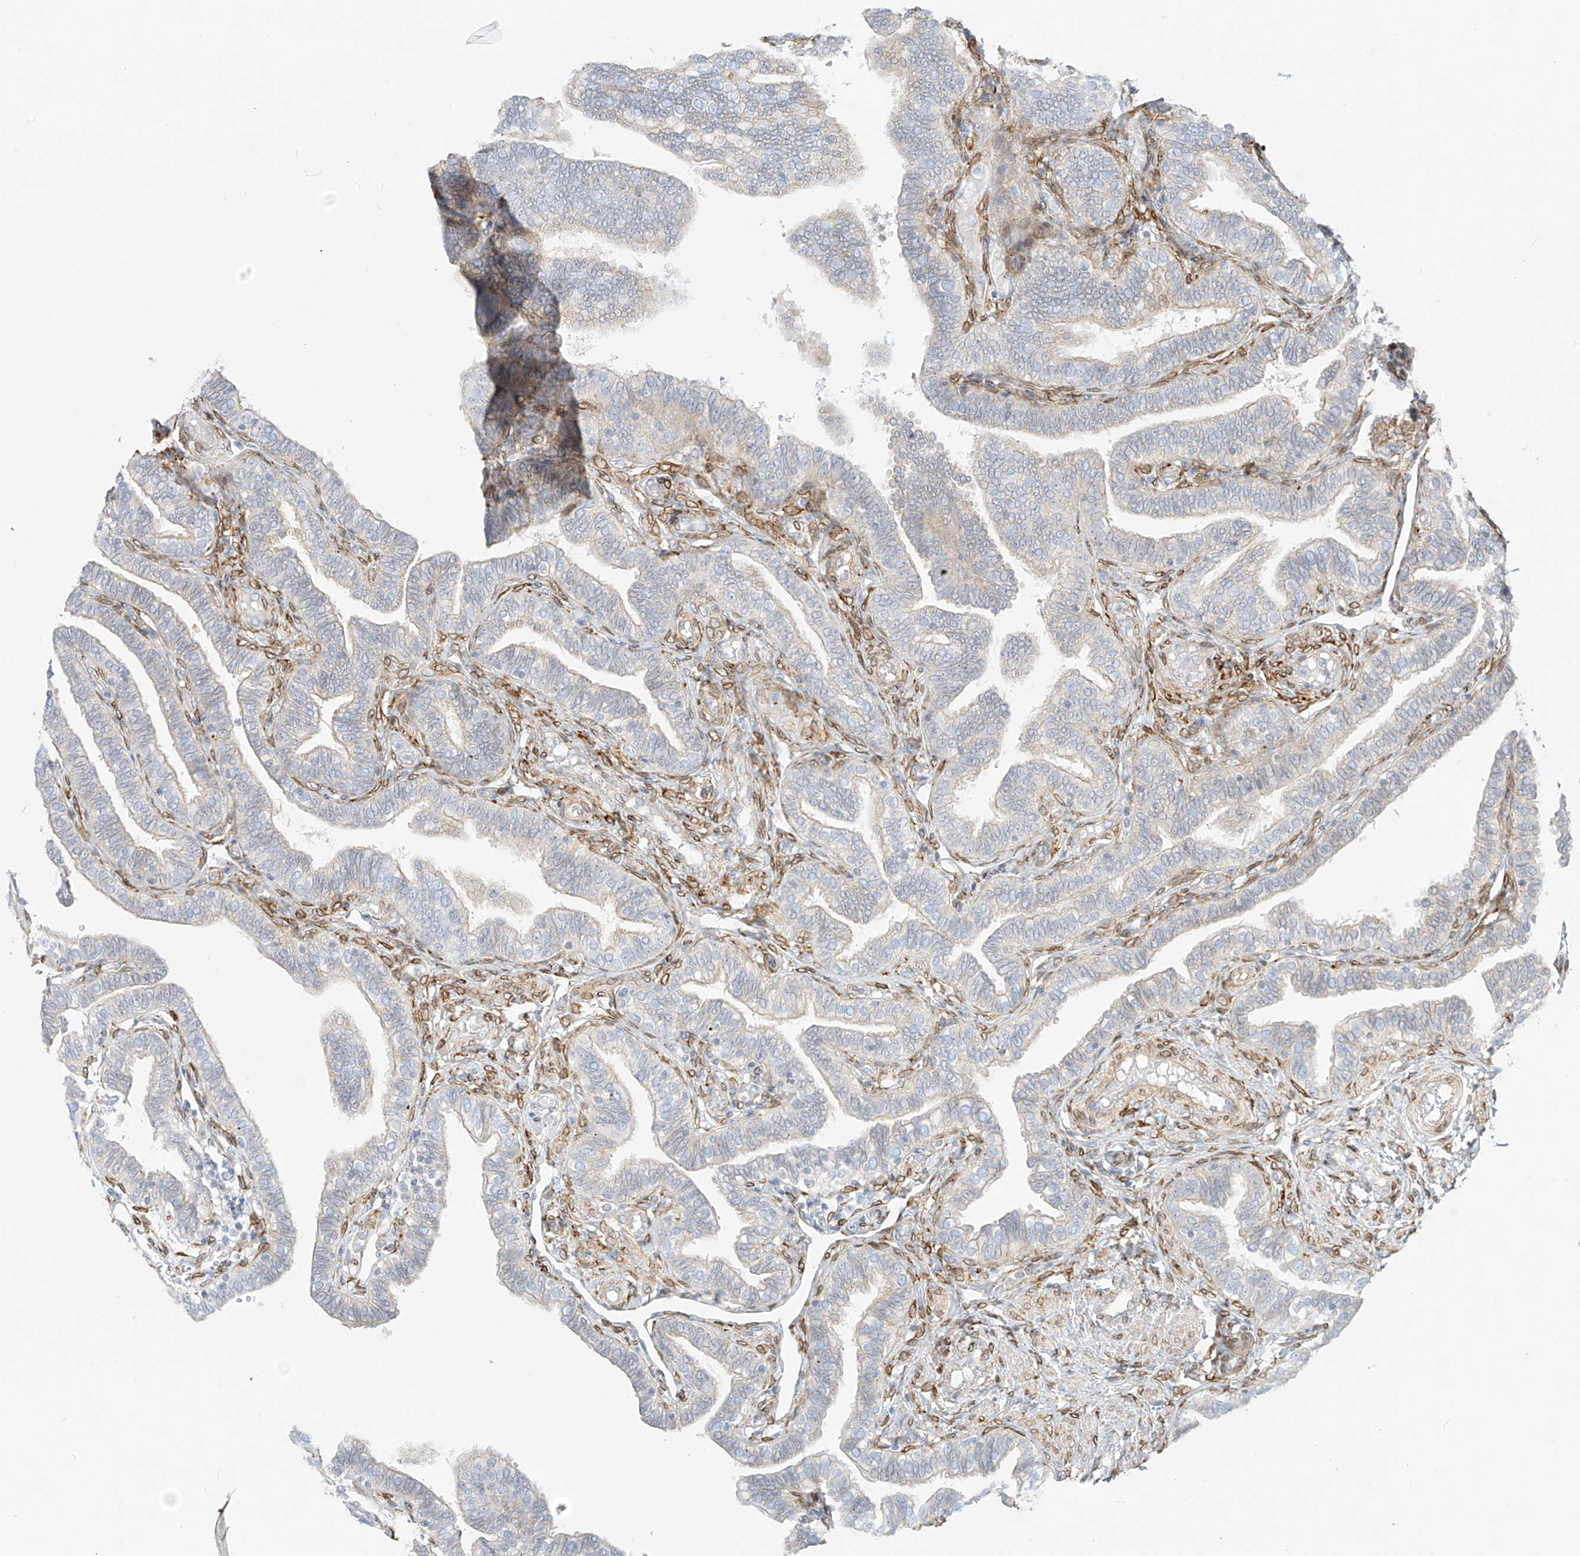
{"staining": {"intensity": "negative", "quantity": "none", "location": "none"}, "tissue": "fallopian tube", "cell_type": "Glandular cells", "image_type": "normal", "snomed": [{"axis": "morphology", "description": "Normal tissue, NOS"}, {"axis": "topography", "description": "Fallopian tube"}], "caption": "IHC of unremarkable human fallopian tube shows no positivity in glandular cells.", "gene": "PCYOX1", "patient": {"sex": "female", "age": 39}}